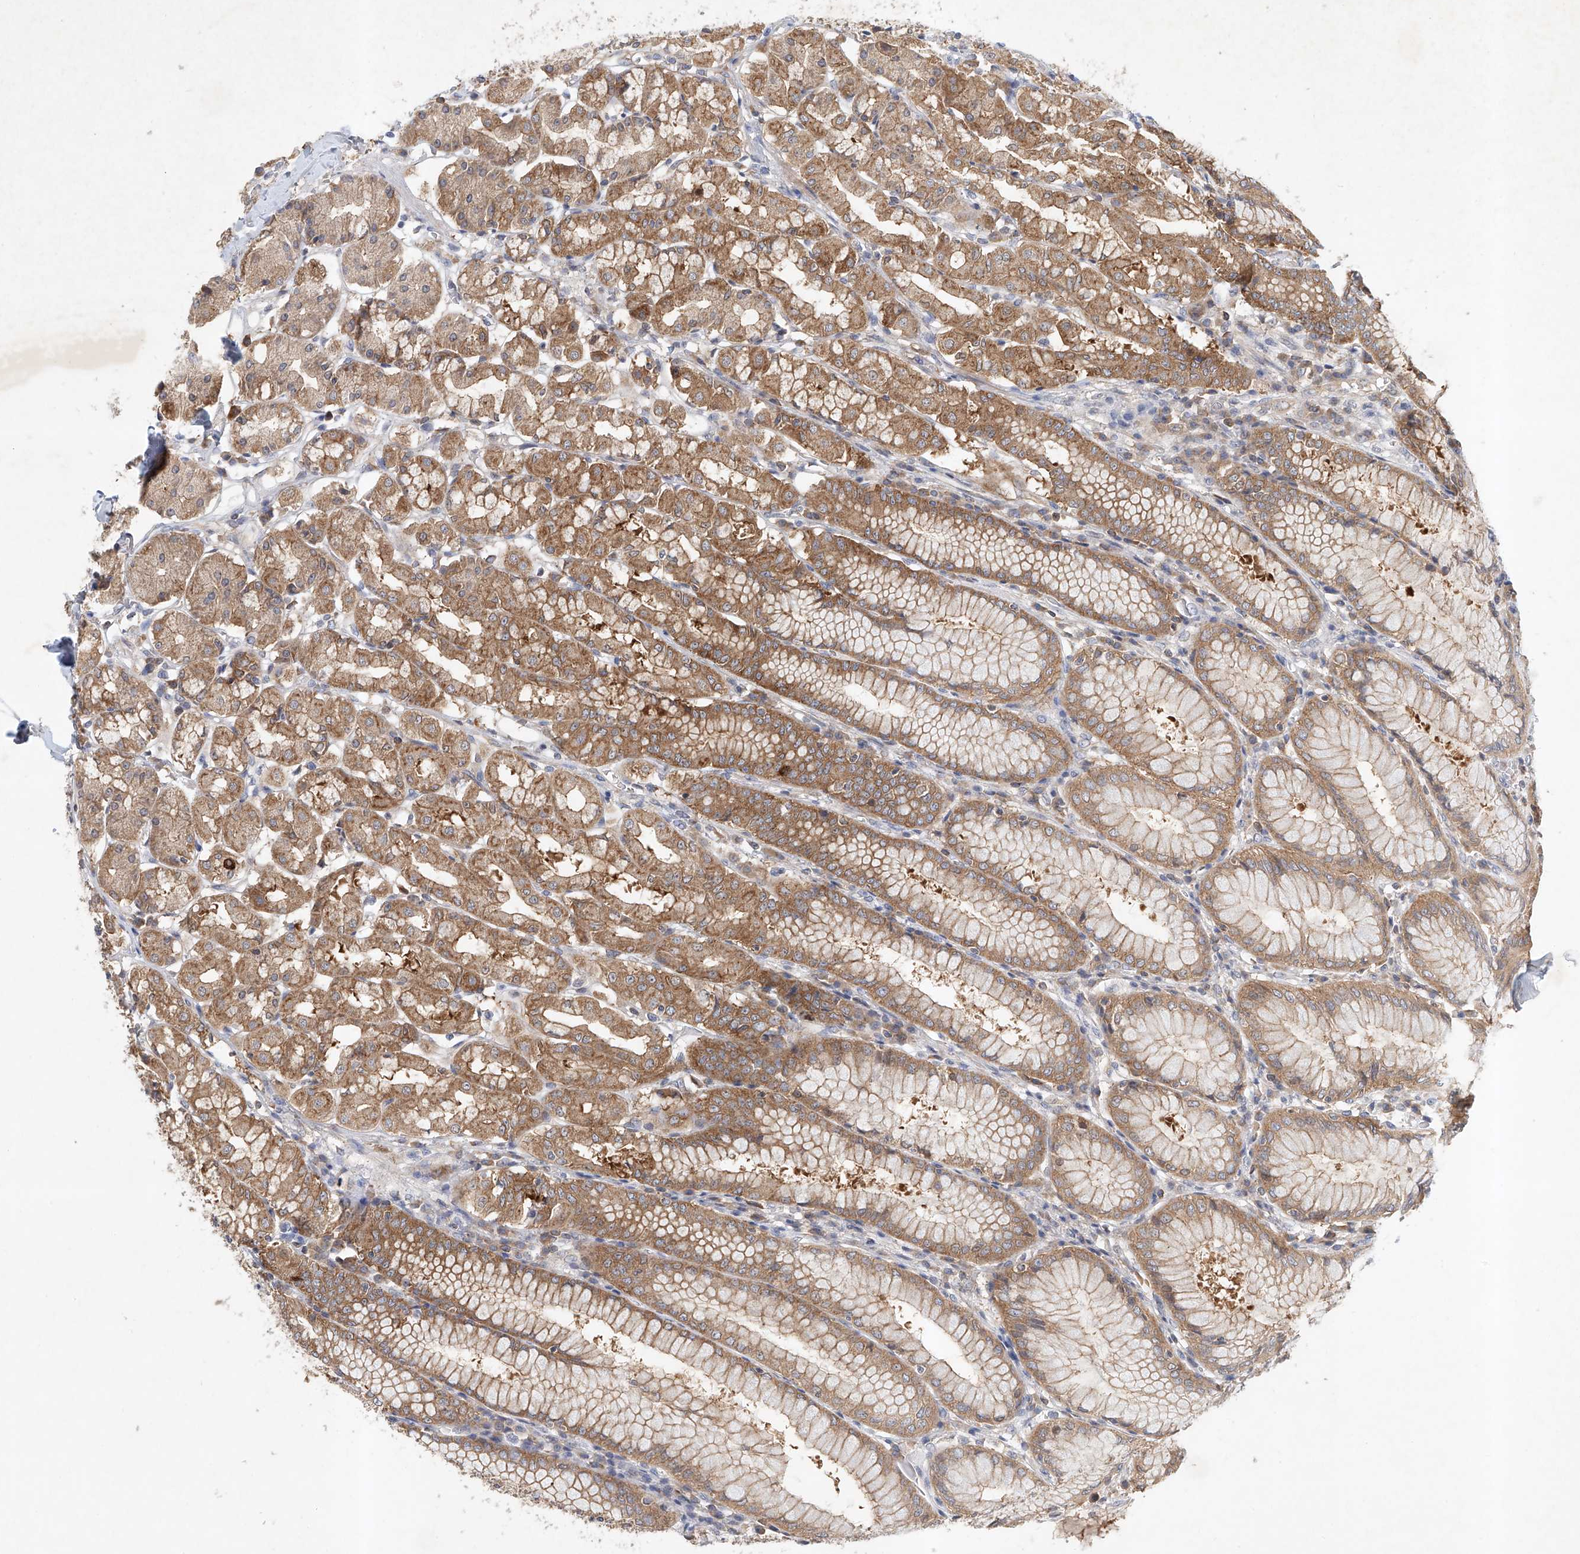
{"staining": {"intensity": "moderate", "quantity": ">75%", "location": "cytoplasmic/membranous"}, "tissue": "stomach", "cell_type": "Glandular cells", "image_type": "normal", "snomed": [{"axis": "morphology", "description": "Normal tissue, NOS"}, {"axis": "topography", "description": "Stomach, lower"}], "caption": "About >75% of glandular cells in unremarkable stomach demonstrate moderate cytoplasmic/membranous protein staining as visualized by brown immunohistochemical staining.", "gene": "CARMIL1", "patient": {"sex": "female", "age": 56}}